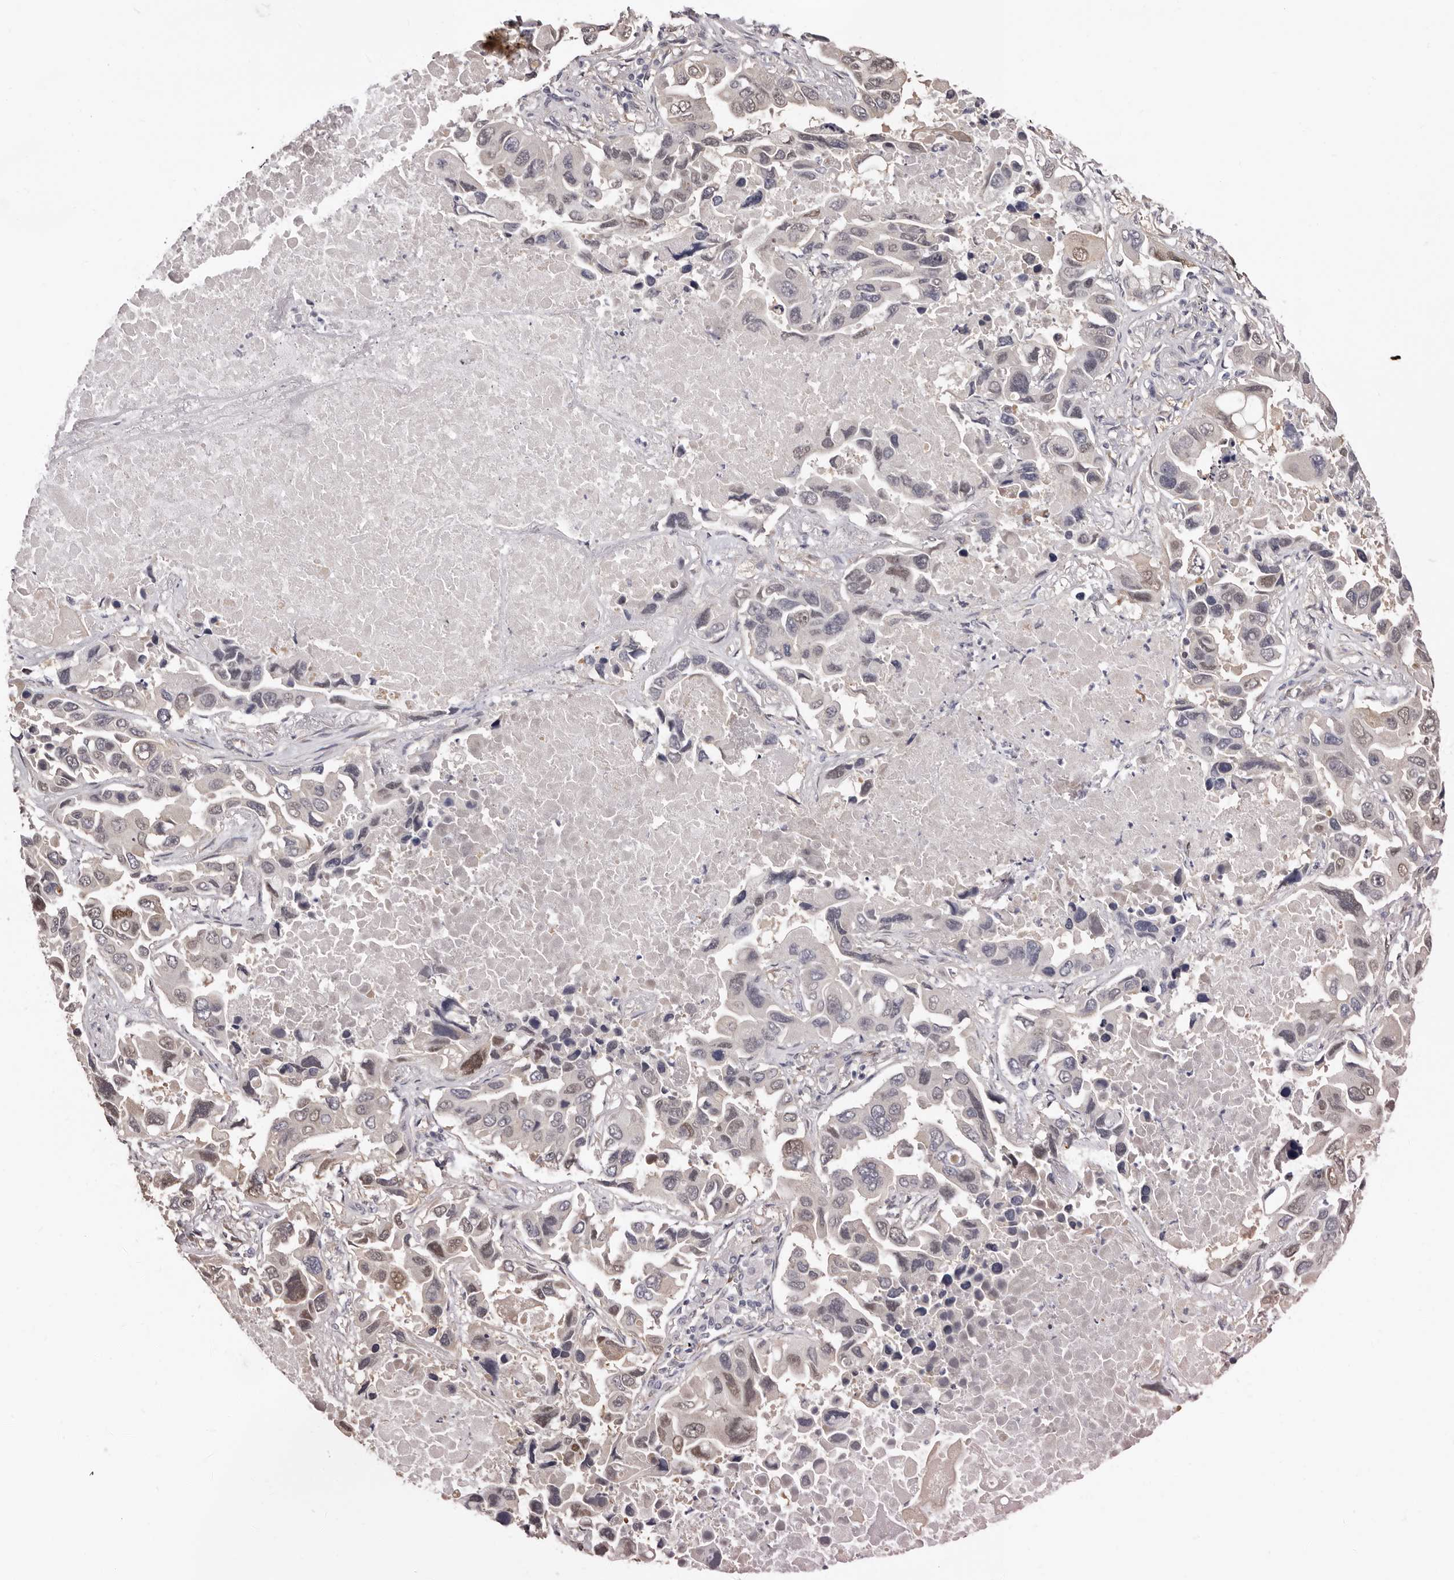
{"staining": {"intensity": "weak", "quantity": "<25%", "location": "nuclear"}, "tissue": "lung cancer", "cell_type": "Tumor cells", "image_type": "cancer", "snomed": [{"axis": "morphology", "description": "Adenocarcinoma, NOS"}, {"axis": "topography", "description": "Lung"}], "caption": "The immunohistochemistry image has no significant staining in tumor cells of lung cancer (adenocarcinoma) tissue.", "gene": "KHDRBS2", "patient": {"sex": "male", "age": 64}}